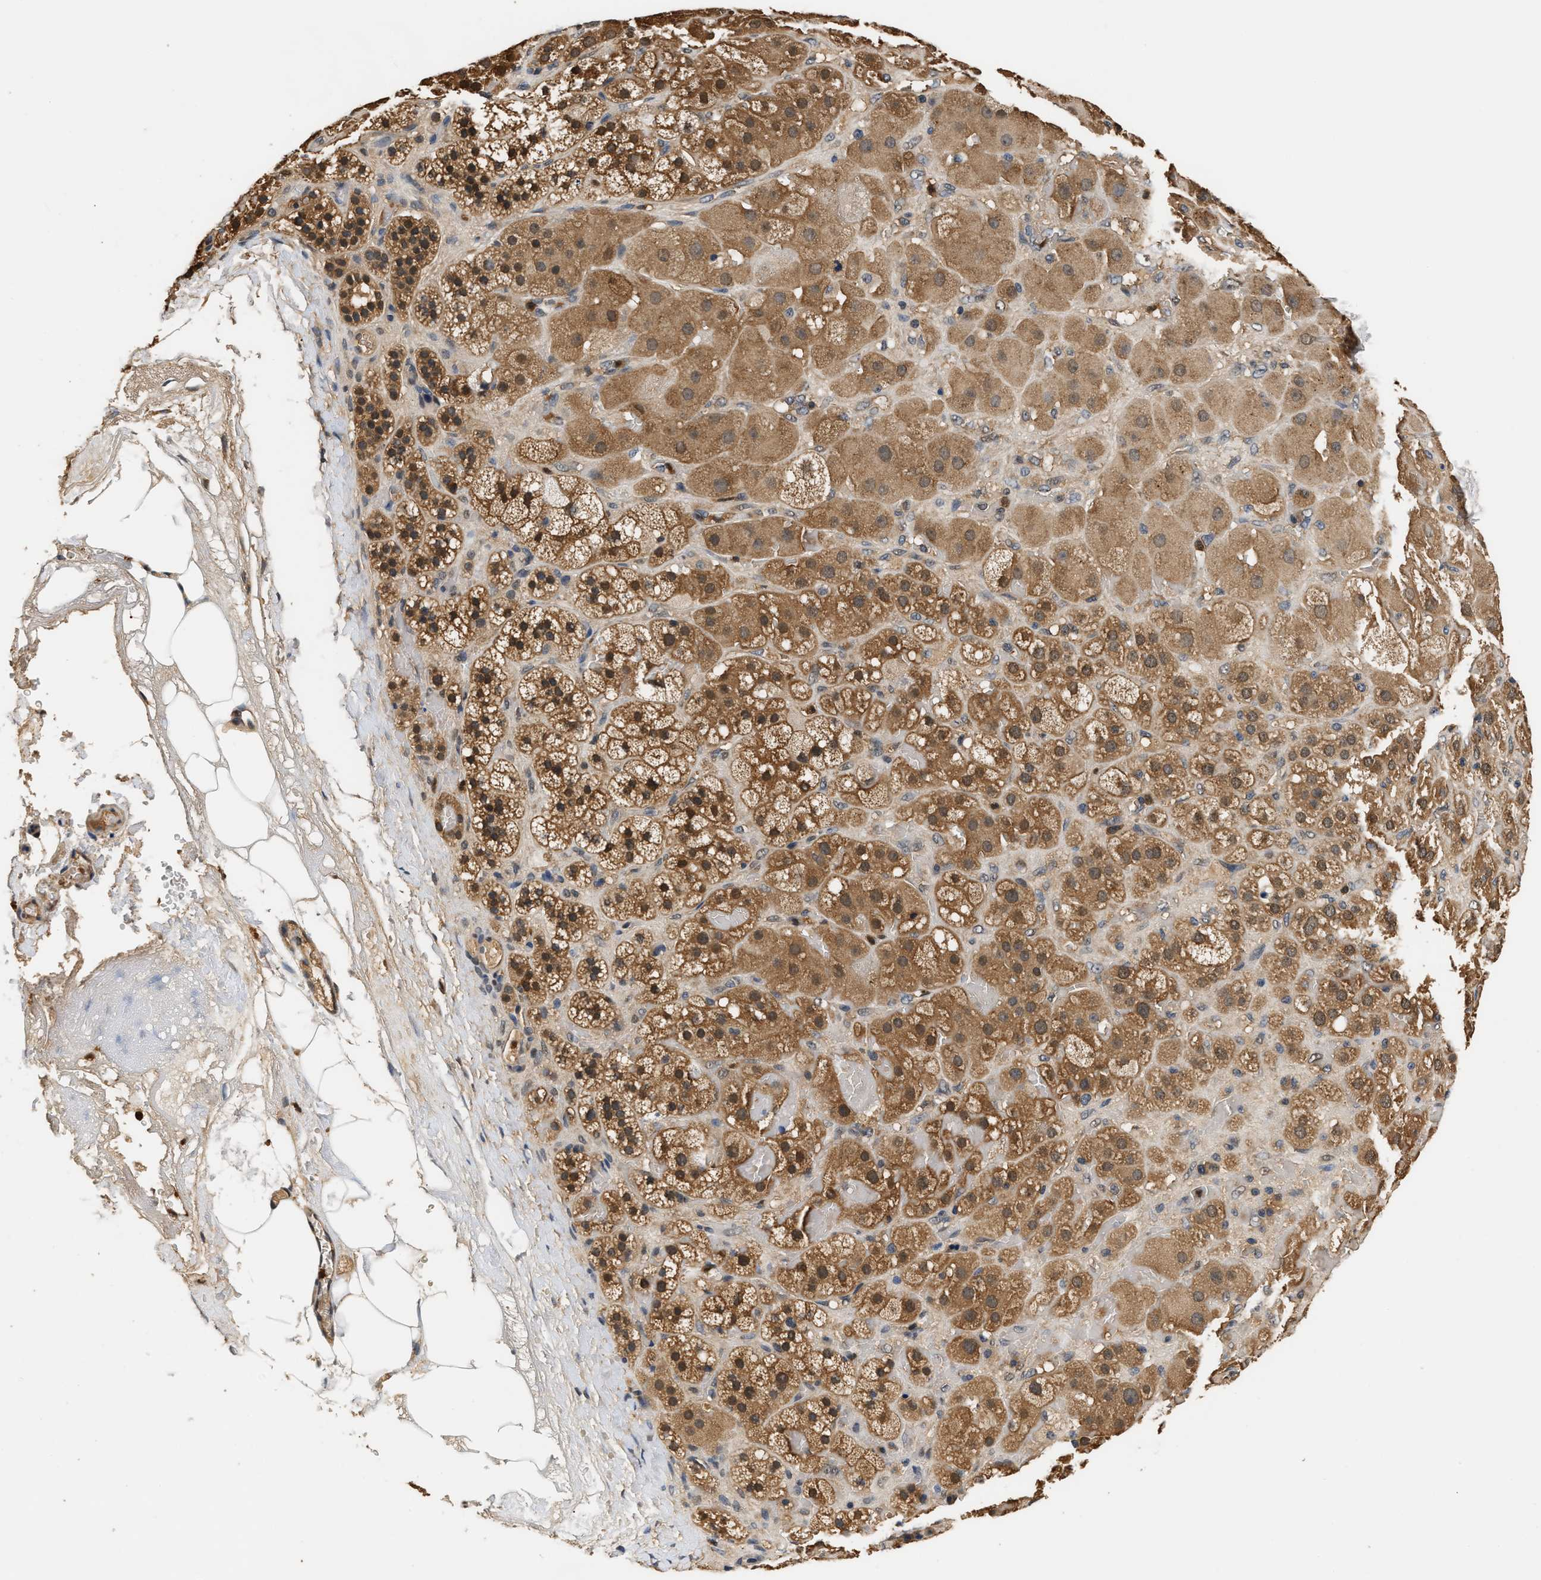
{"staining": {"intensity": "moderate", "quantity": ">75%", "location": "cytoplasmic/membranous"}, "tissue": "adrenal gland", "cell_type": "Glandular cells", "image_type": "normal", "snomed": [{"axis": "morphology", "description": "Normal tissue, NOS"}, {"axis": "topography", "description": "Adrenal gland"}], "caption": "This is a histology image of IHC staining of unremarkable adrenal gland, which shows moderate staining in the cytoplasmic/membranous of glandular cells.", "gene": "GPI", "patient": {"sex": "female", "age": 47}}